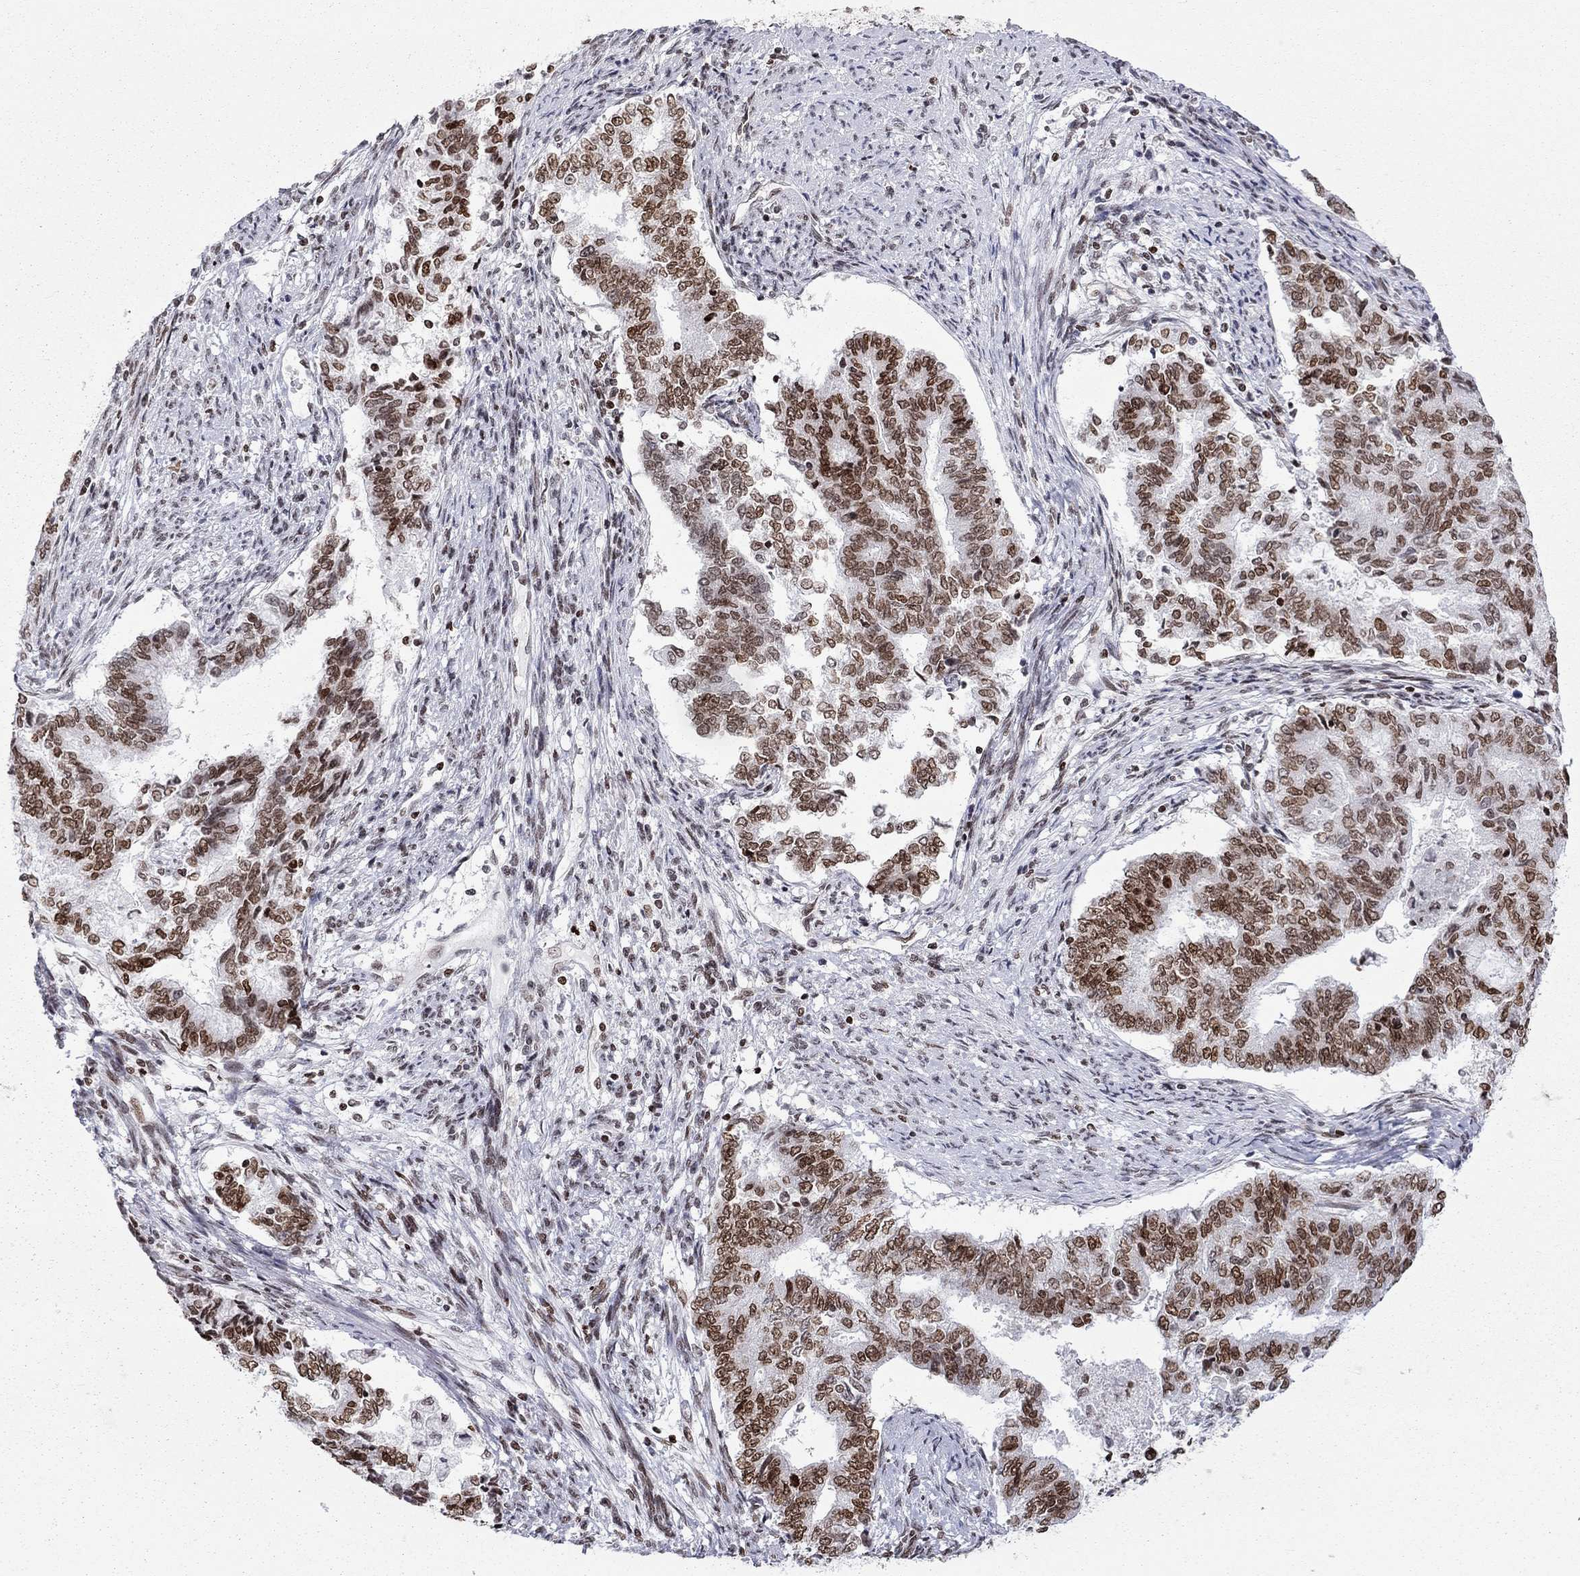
{"staining": {"intensity": "strong", "quantity": ">75%", "location": "nuclear"}, "tissue": "endometrial cancer", "cell_type": "Tumor cells", "image_type": "cancer", "snomed": [{"axis": "morphology", "description": "Adenocarcinoma, NOS"}, {"axis": "topography", "description": "Endometrium"}], "caption": "A brown stain highlights strong nuclear staining of a protein in human endometrial adenocarcinoma tumor cells. The protein of interest is shown in brown color, while the nuclei are stained blue.", "gene": "H2AX", "patient": {"sex": "female", "age": 65}}